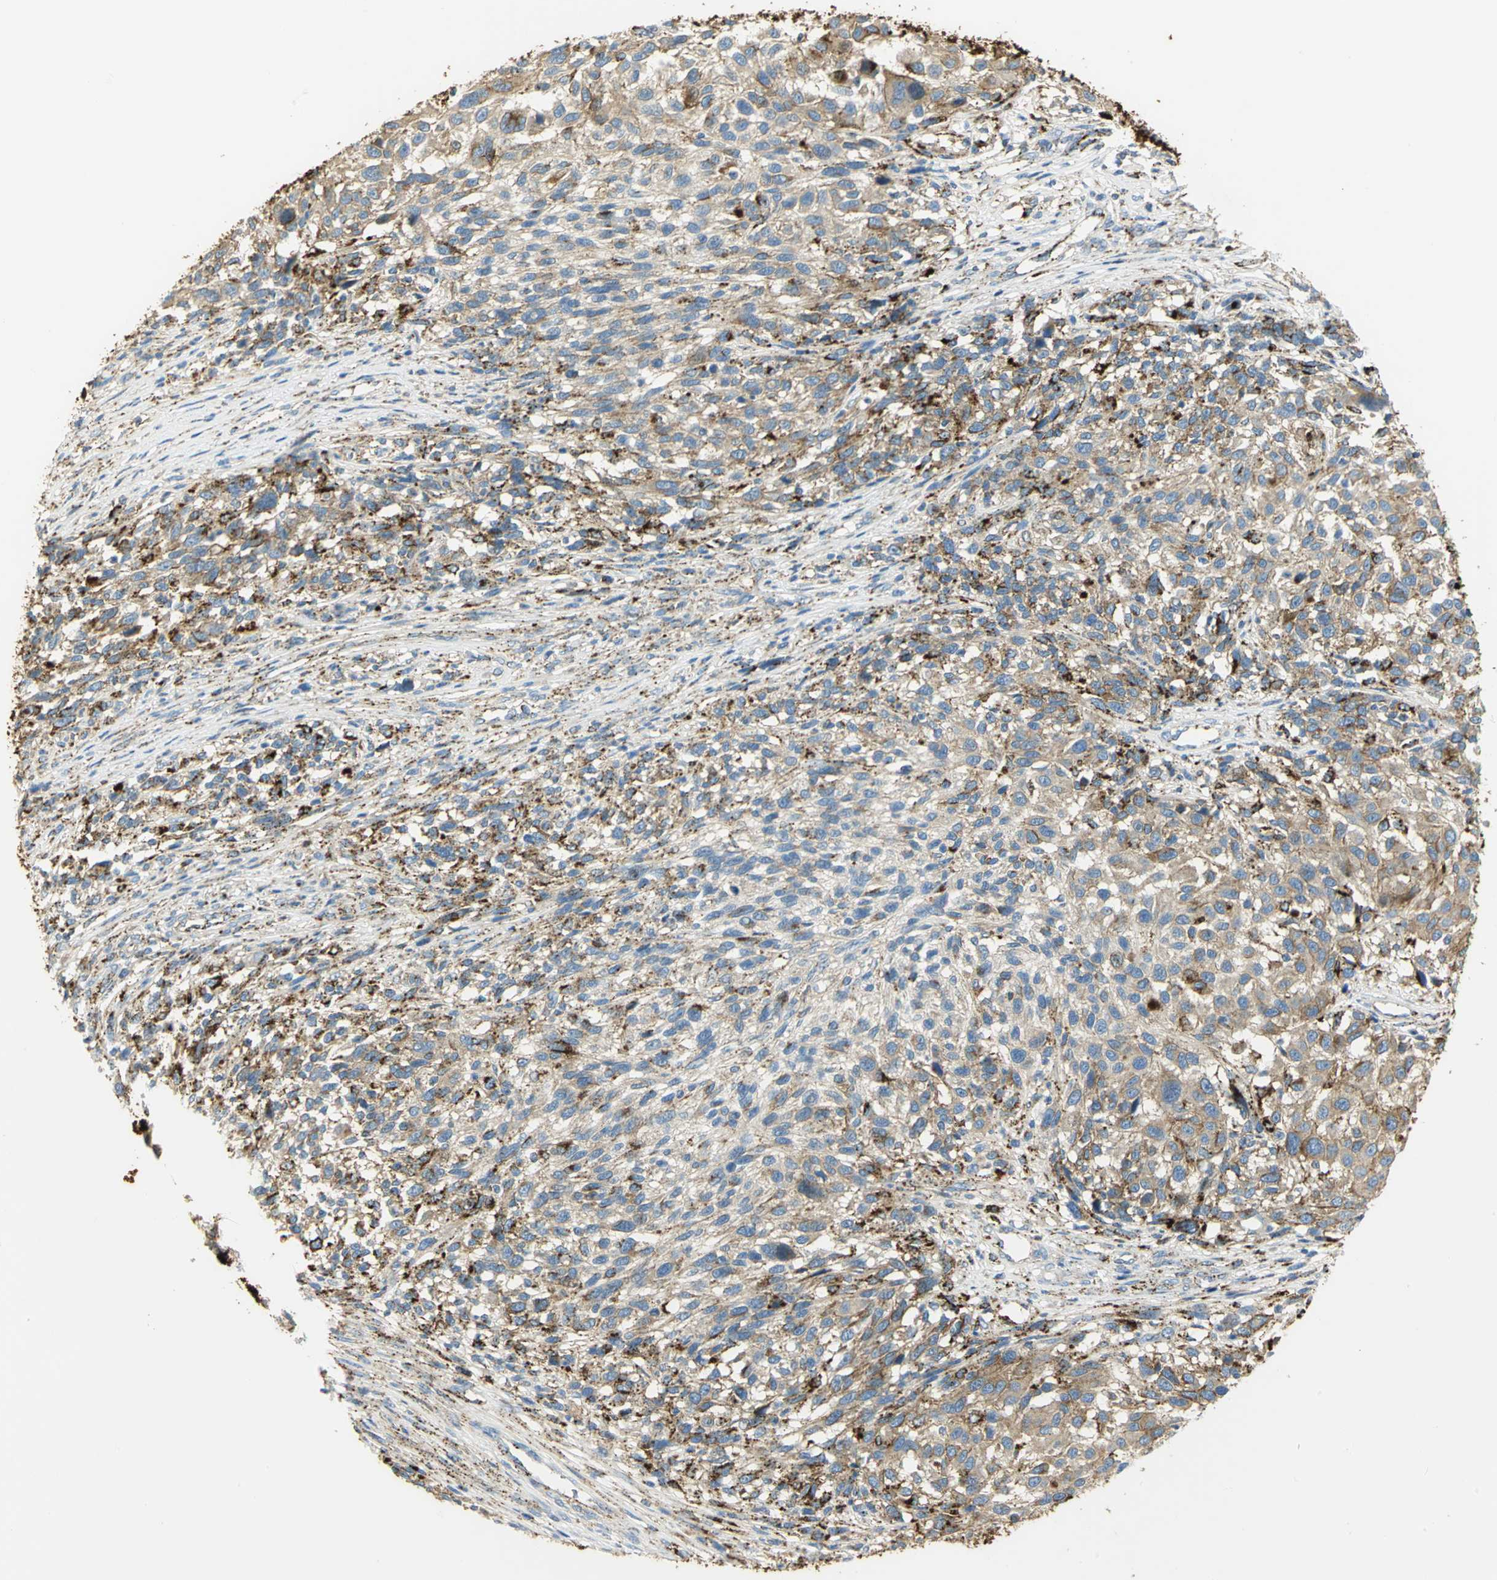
{"staining": {"intensity": "moderate", "quantity": ">75%", "location": "cytoplasmic/membranous"}, "tissue": "melanoma", "cell_type": "Tumor cells", "image_type": "cancer", "snomed": [{"axis": "morphology", "description": "Malignant melanoma, Metastatic site"}, {"axis": "topography", "description": "Lymph node"}], "caption": "Protein expression analysis of human malignant melanoma (metastatic site) reveals moderate cytoplasmic/membranous staining in approximately >75% of tumor cells.", "gene": "ARSA", "patient": {"sex": "male", "age": 61}}